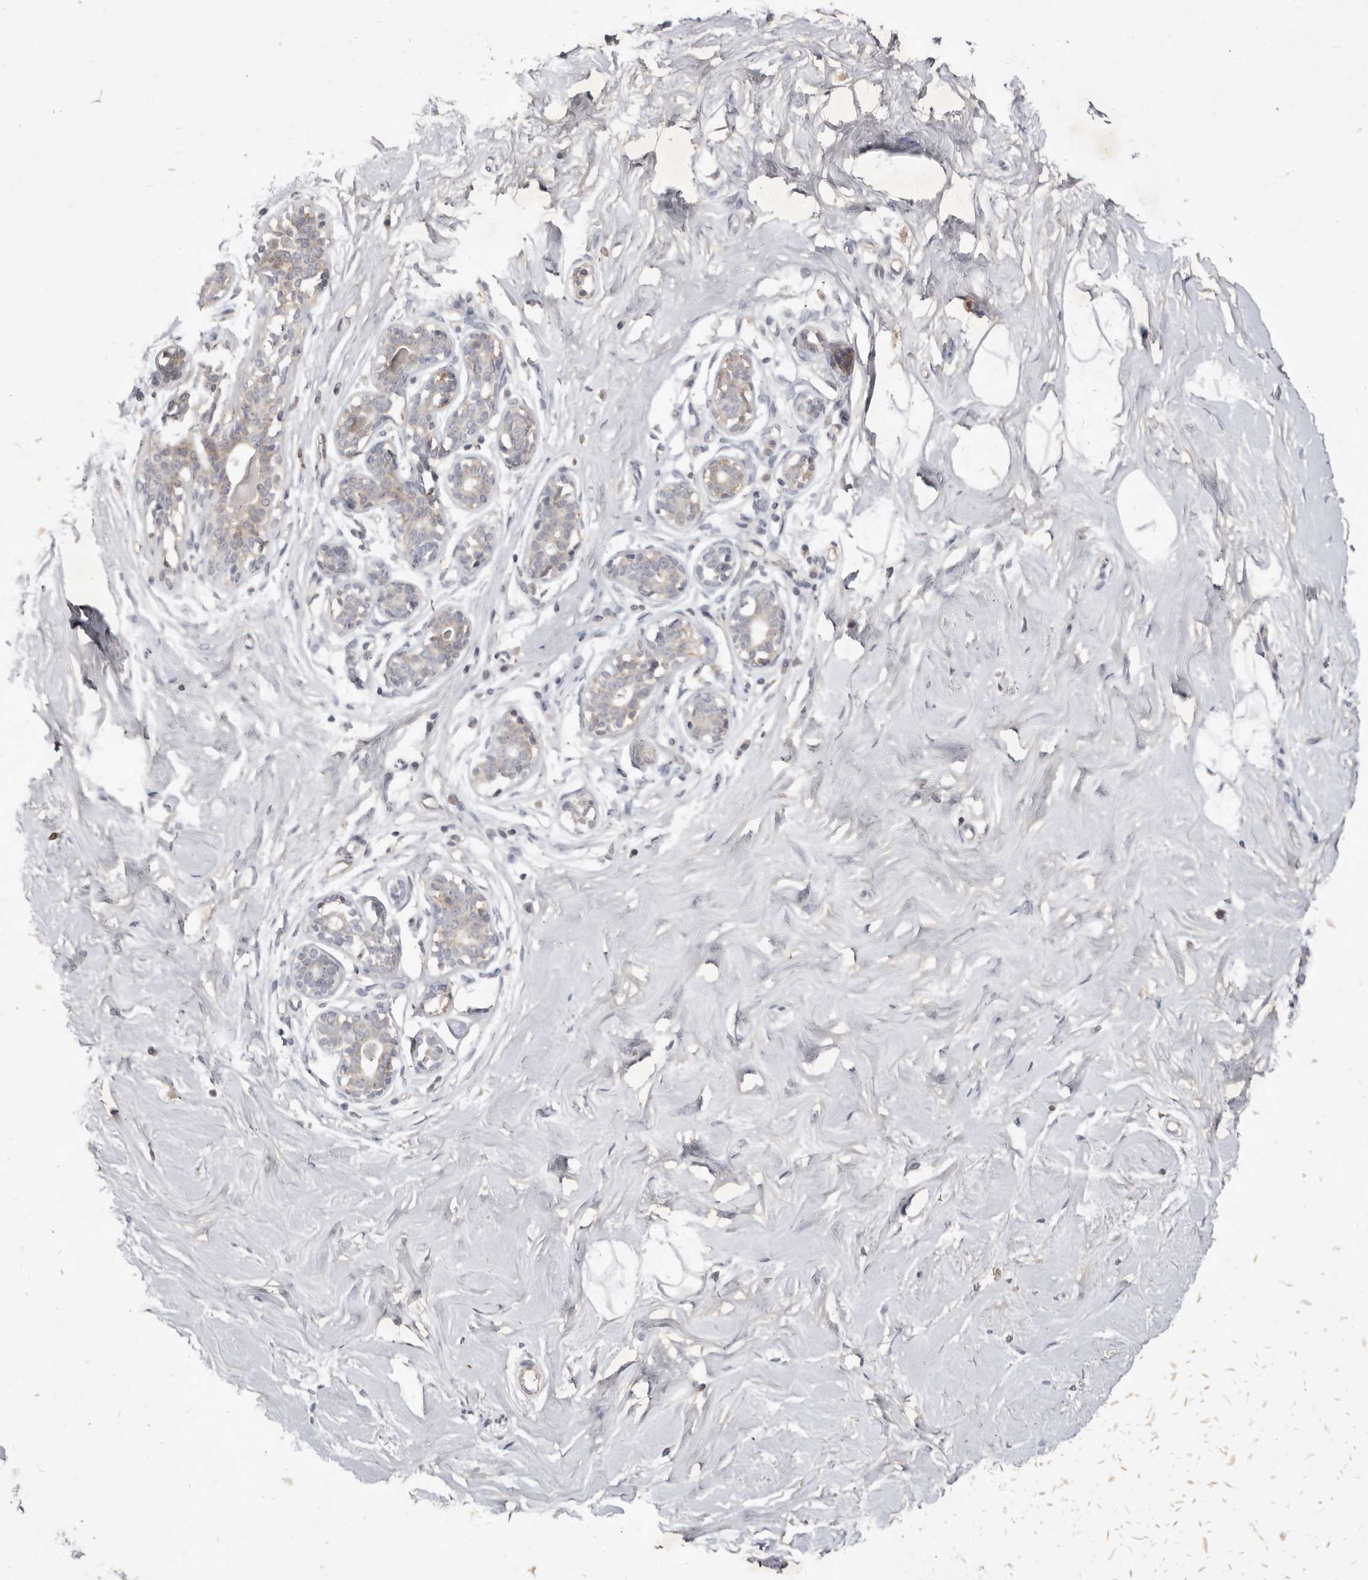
{"staining": {"intensity": "negative", "quantity": "none", "location": "none"}, "tissue": "breast", "cell_type": "Adipocytes", "image_type": "normal", "snomed": [{"axis": "morphology", "description": "Normal tissue, NOS"}, {"axis": "topography", "description": "Breast"}], "caption": "DAB immunohistochemical staining of normal breast exhibits no significant expression in adipocytes.", "gene": "GPR84", "patient": {"sex": "female", "age": 23}}